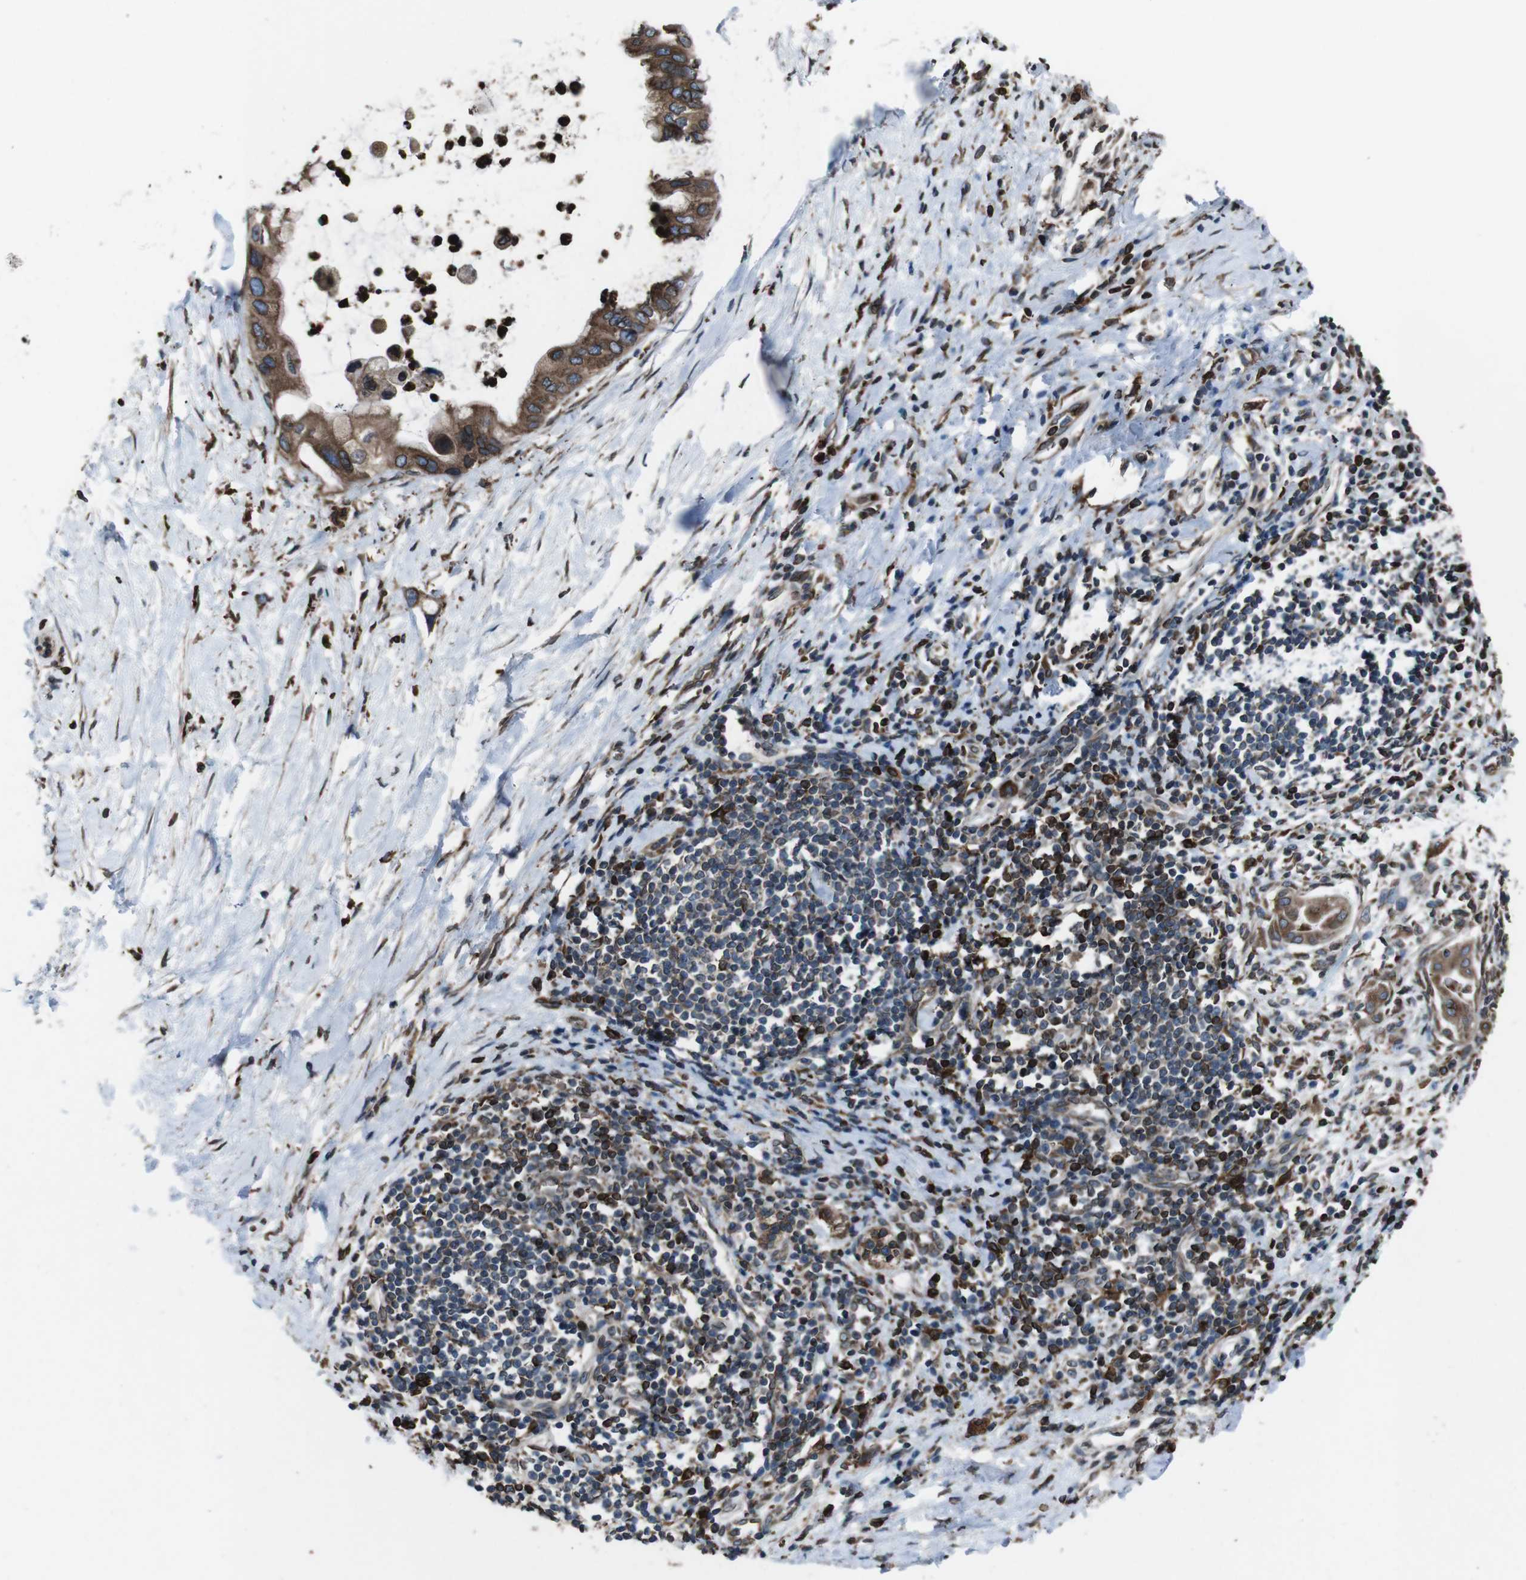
{"staining": {"intensity": "moderate", "quantity": ">75%", "location": "cytoplasmic/membranous,nuclear"}, "tissue": "pancreatic cancer", "cell_type": "Tumor cells", "image_type": "cancer", "snomed": [{"axis": "morphology", "description": "Adenocarcinoma, NOS"}, {"axis": "topography", "description": "Pancreas"}], "caption": "High-power microscopy captured an immunohistochemistry (IHC) histopathology image of pancreatic adenocarcinoma, revealing moderate cytoplasmic/membranous and nuclear staining in about >75% of tumor cells. (DAB IHC, brown staining for protein, blue staining for nuclei).", "gene": "APMAP", "patient": {"sex": "male", "age": 55}}